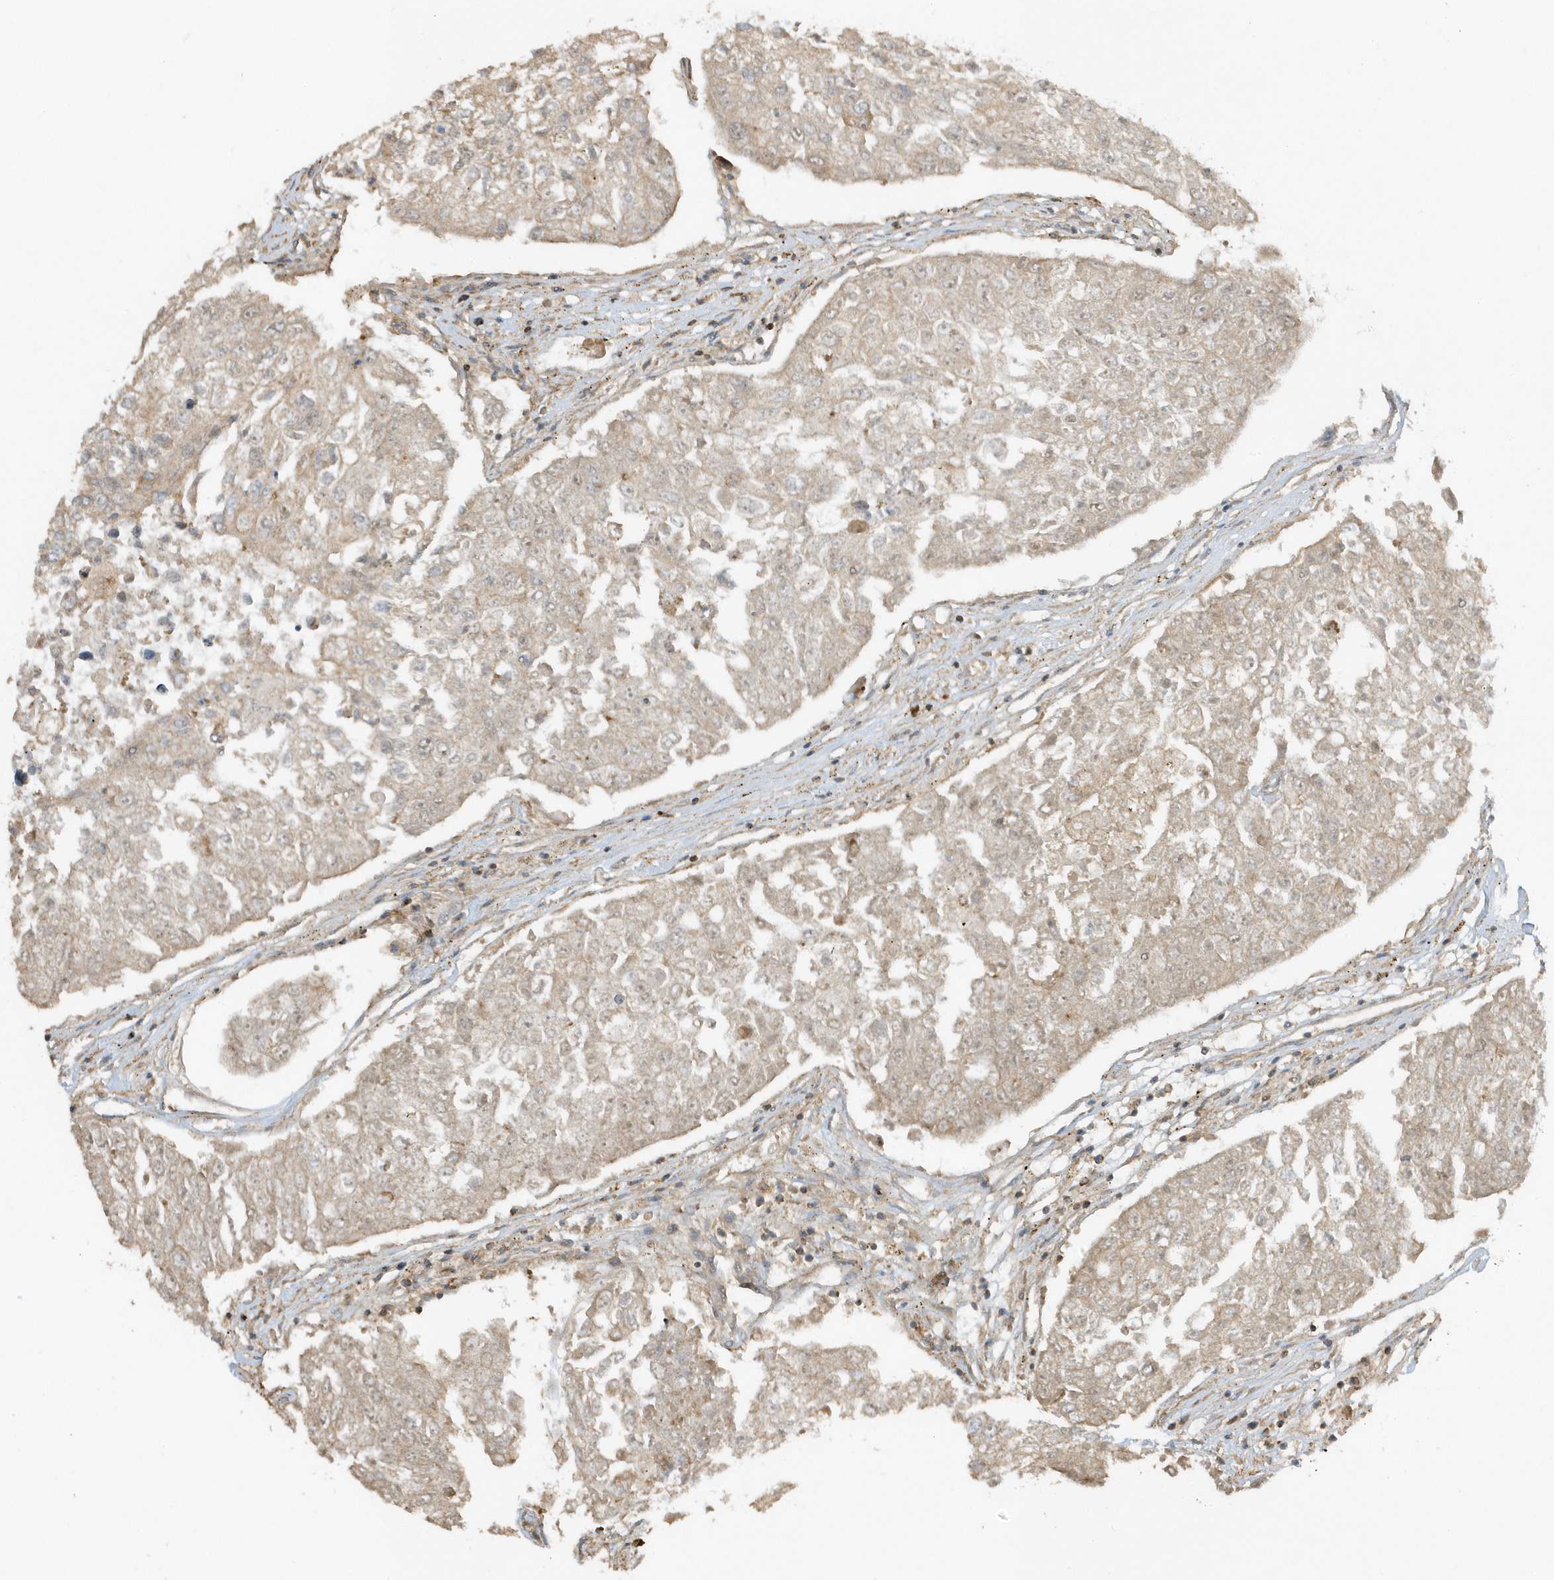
{"staining": {"intensity": "weak", "quantity": "<25%", "location": "cytoplasmic/membranous"}, "tissue": "urothelial cancer", "cell_type": "Tumor cells", "image_type": "cancer", "snomed": [{"axis": "morphology", "description": "Urothelial carcinoma, High grade"}, {"axis": "topography", "description": "Lymph node"}, {"axis": "topography", "description": "Urinary bladder"}], "caption": "Immunohistochemistry micrograph of high-grade urothelial carcinoma stained for a protein (brown), which shows no expression in tumor cells.", "gene": "ZBTB8A", "patient": {"sex": "male", "age": 51}}